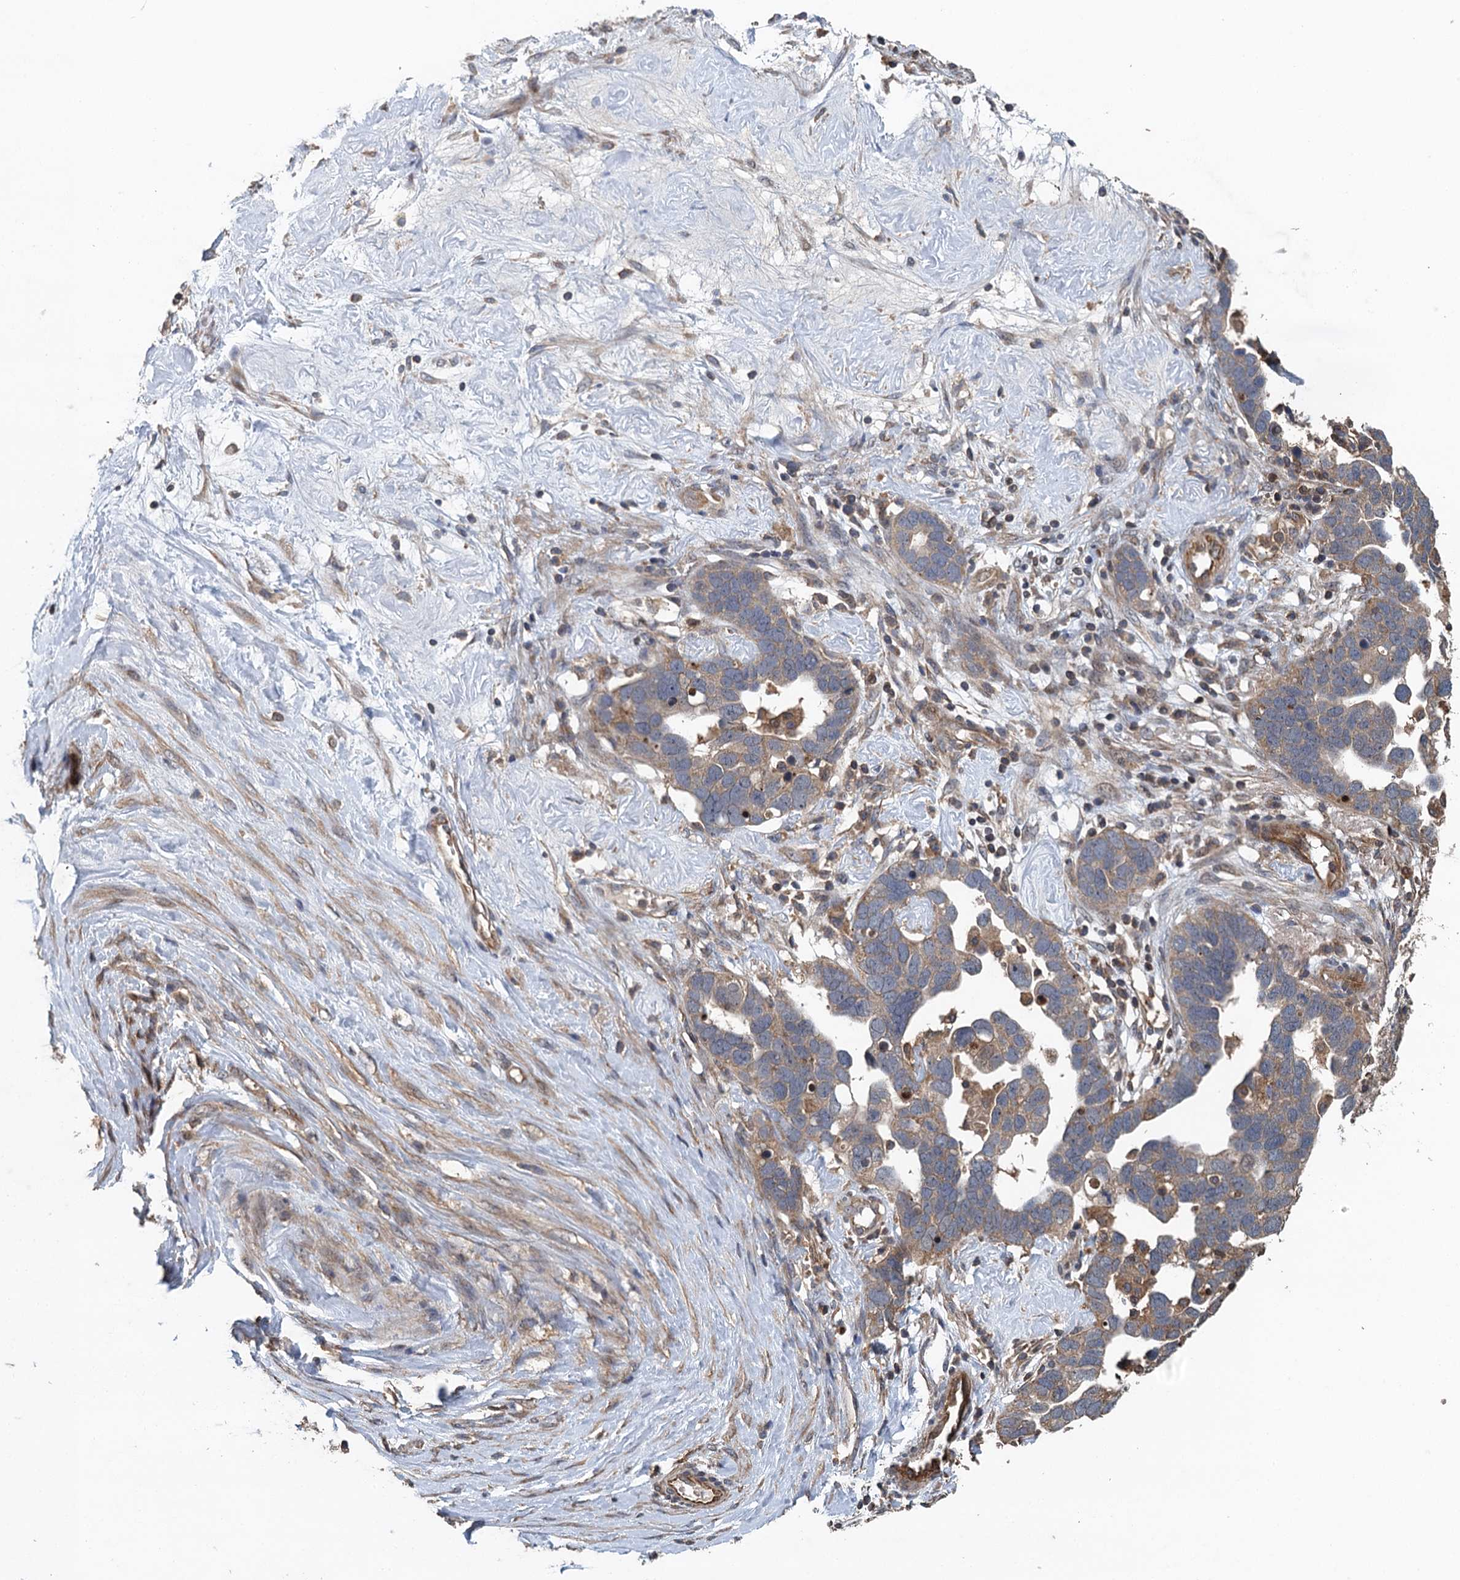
{"staining": {"intensity": "weak", "quantity": "25%-75%", "location": "cytoplasmic/membranous"}, "tissue": "ovarian cancer", "cell_type": "Tumor cells", "image_type": "cancer", "snomed": [{"axis": "morphology", "description": "Cystadenocarcinoma, serous, NOS"}, {"axis": "topography", "description": "Ovary"}], "caption": "The micrograph demonstrates immunohistochemical staining of serous cystadenocarcinoma (ovarian). There is weak cytoplasmic/membranous expression is seen in about 25%-75% of tumor cells.", "gene": "BORCS5", "patient": {"sex": "female", "age": 54}}